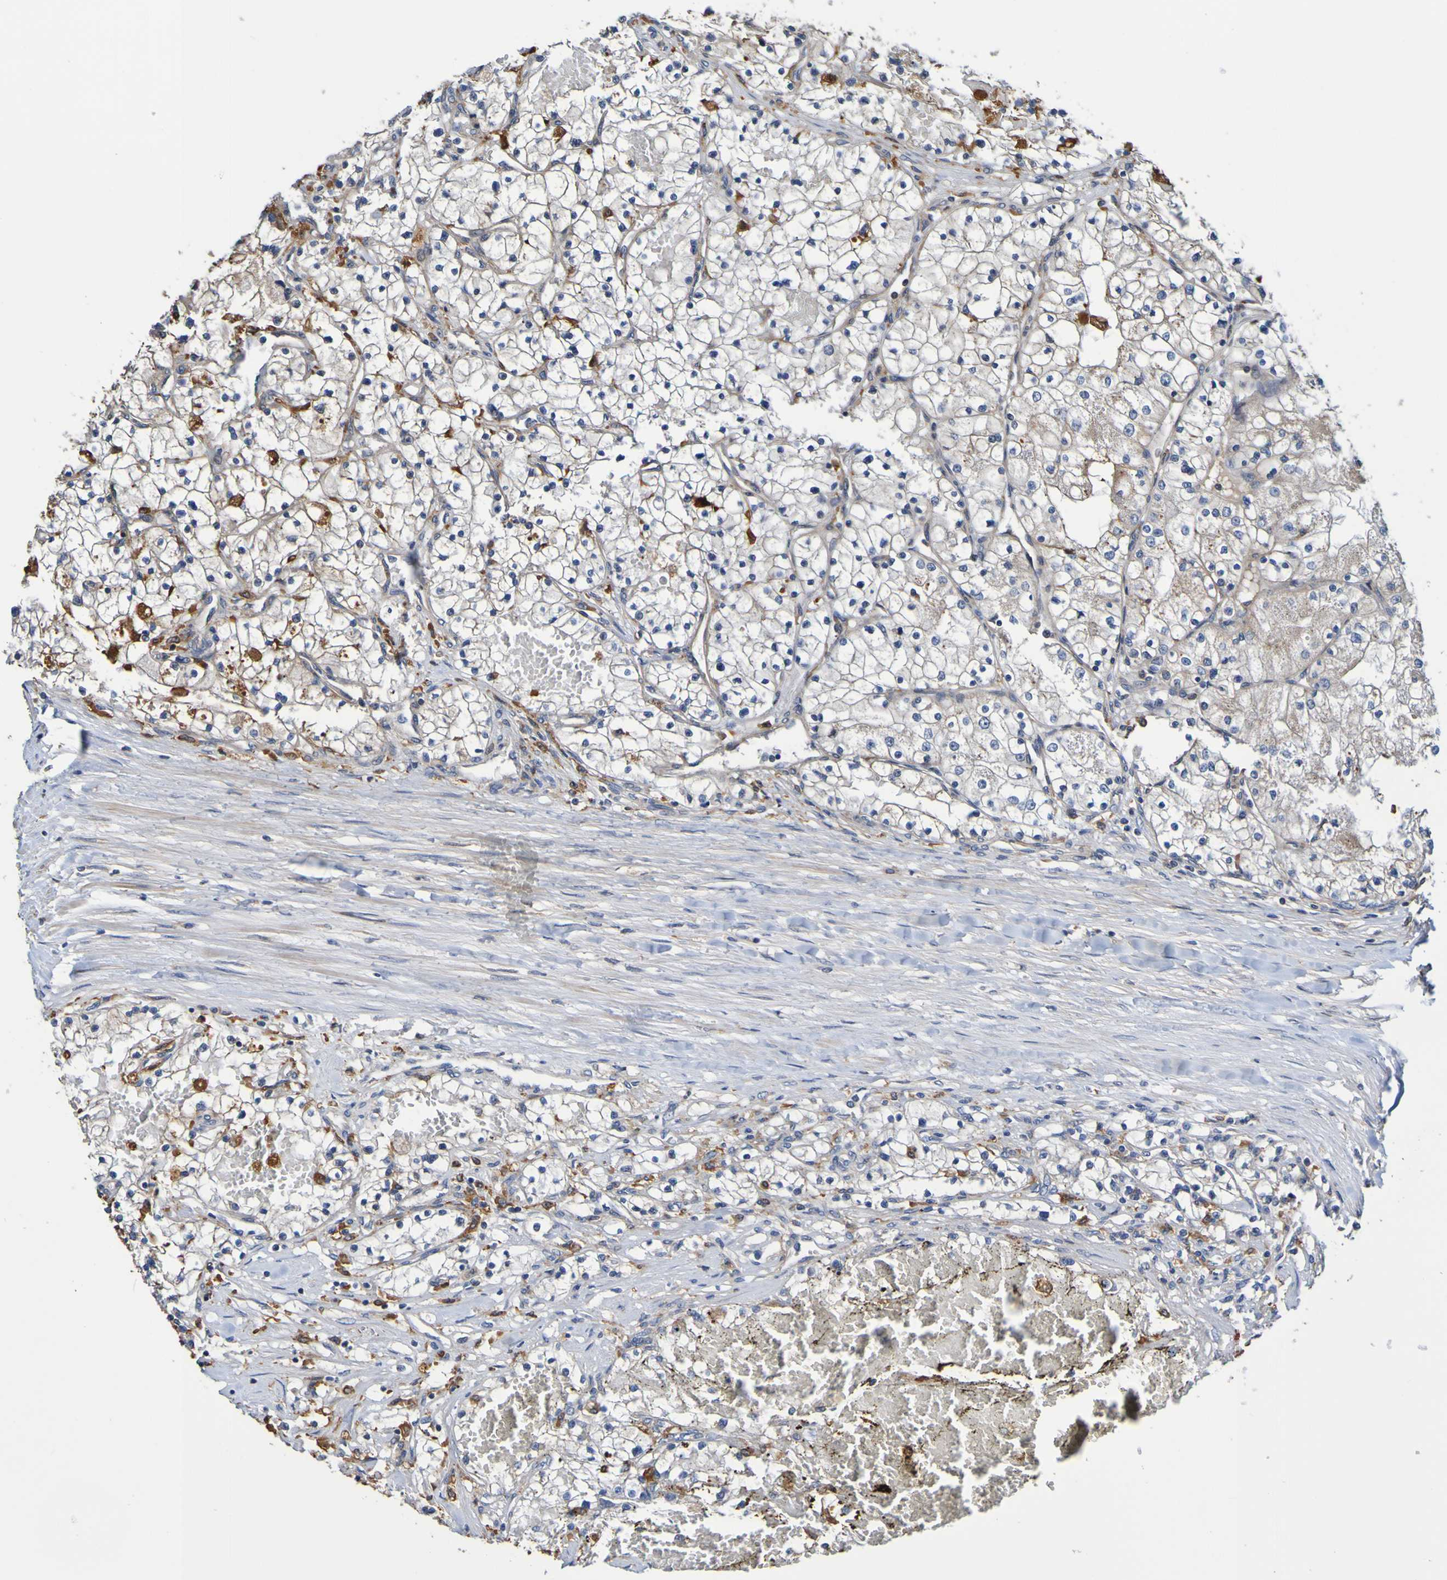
{"staining": {"intensity": "moderate", "quantity": ">75%", "location": "cytoplasmic/membranous"}, "tissue": "renal cancer", "cell_type": "Tumor cells", "image_type": "cancer", "snomed": [{"axis": "morphology", "description": "Adenocarcinoma, NOS"}, {"axis": "topography", "description": "Kidney"}], "caption": "Immunohistochemical staining of adenocarcinoma (renal) reveals moderate cytoplasmic/membranous protein staining in about >75% of tumor cells.", "gene": "METAP2", "patient": {"sex": "male", "age": 68}}